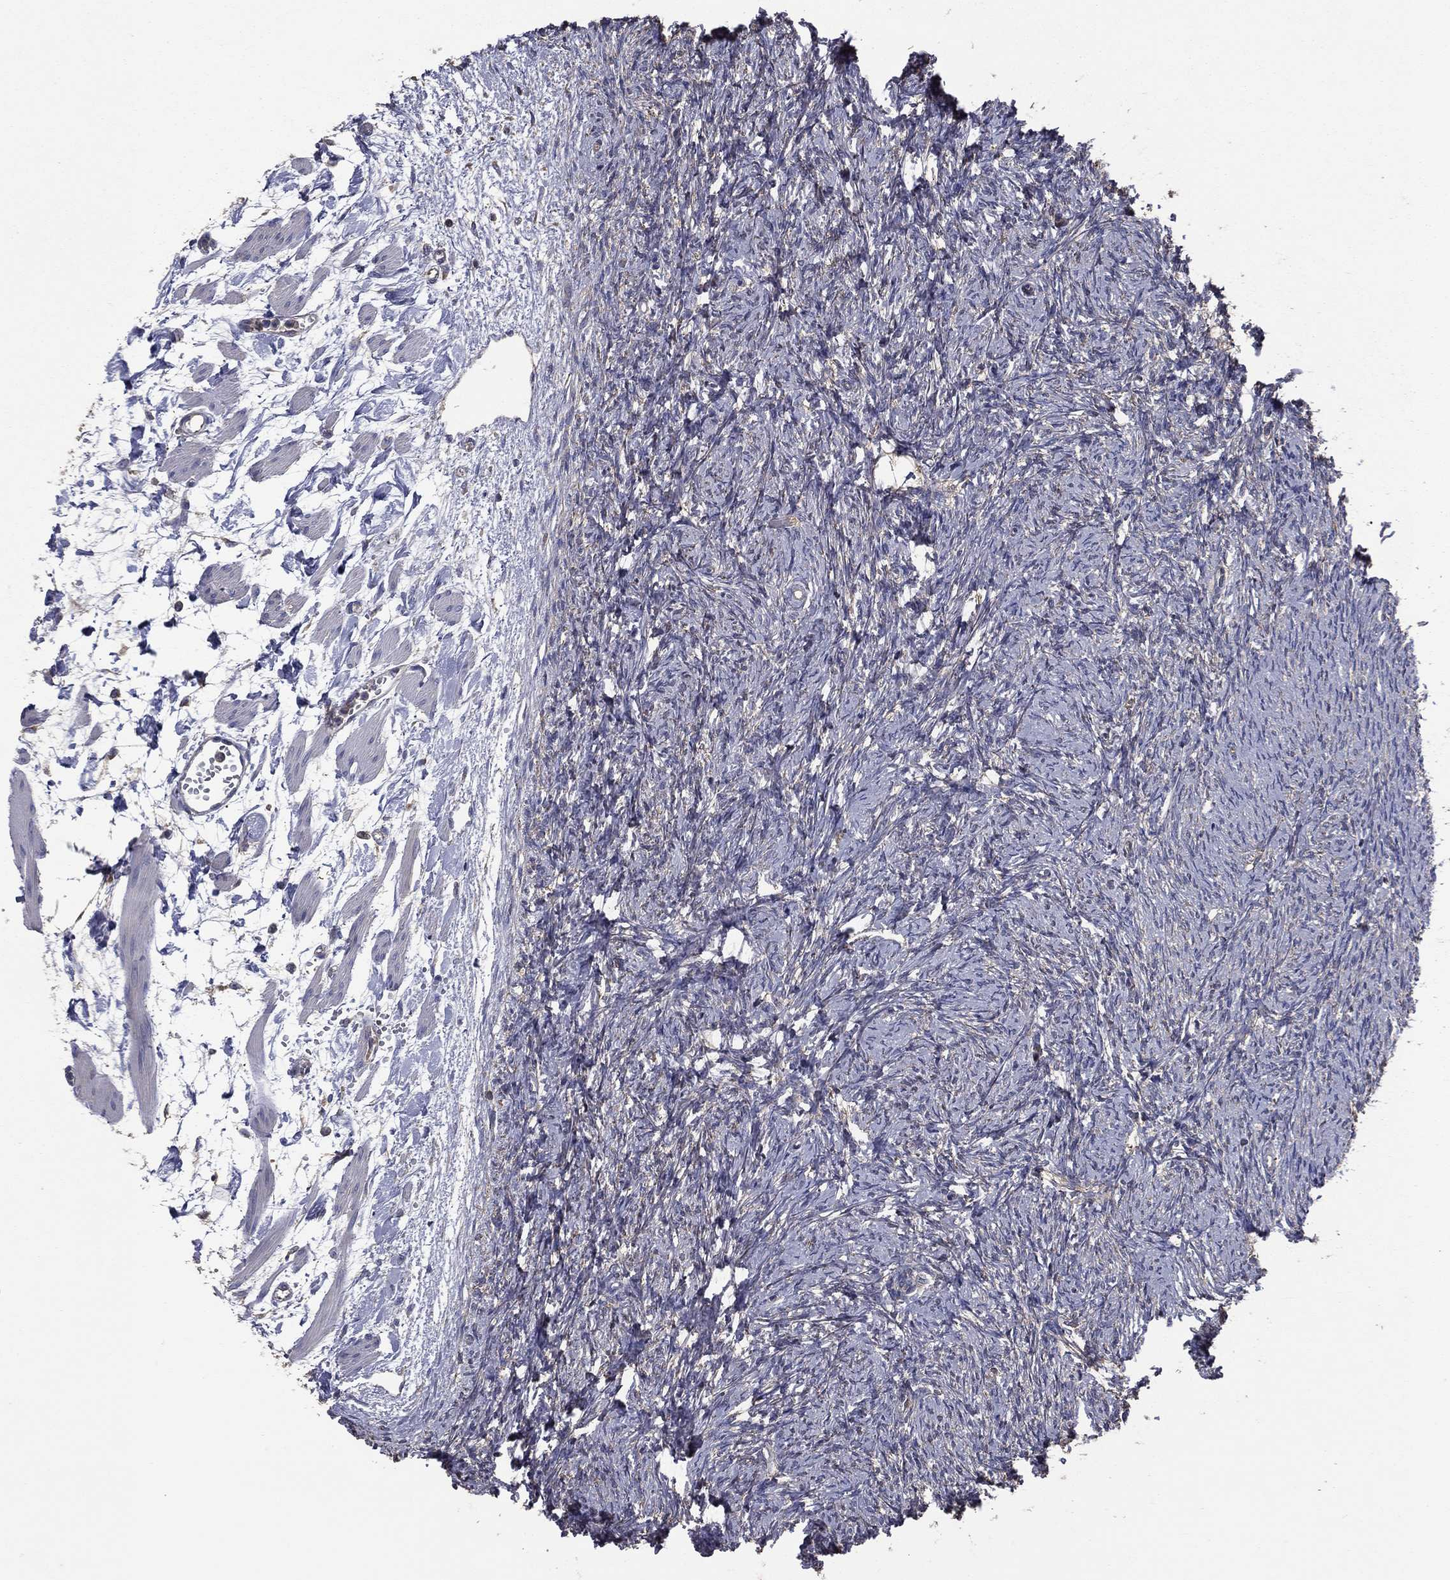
{"staining": {"intensity": "moderate", "quantity": ">75%", "location": "cytoplasmic/membranous"}, "tissue": "ovary", "cell_type": "Follicle cells", "image_type": "normal", "snomed": [{"axis": "morphology", "description": "Normal tissue, NOS"}, {"axis": "topography", "description": "Fallopian tube"}, {"axis": "topography", "description": "Ovary"}], "caption": "Immunohistochemical staining of unremarkable human ovary demonstrates >75% levels of moderate cytoplasmic/membranous protein staining in about >75% of follicle cells. (DAB (3,3'-diaminobenzidine) IHC with brightfield microscopy, high magnification).", "gene": "SARS1", "patient": {"sex": "female", "age": 33}}